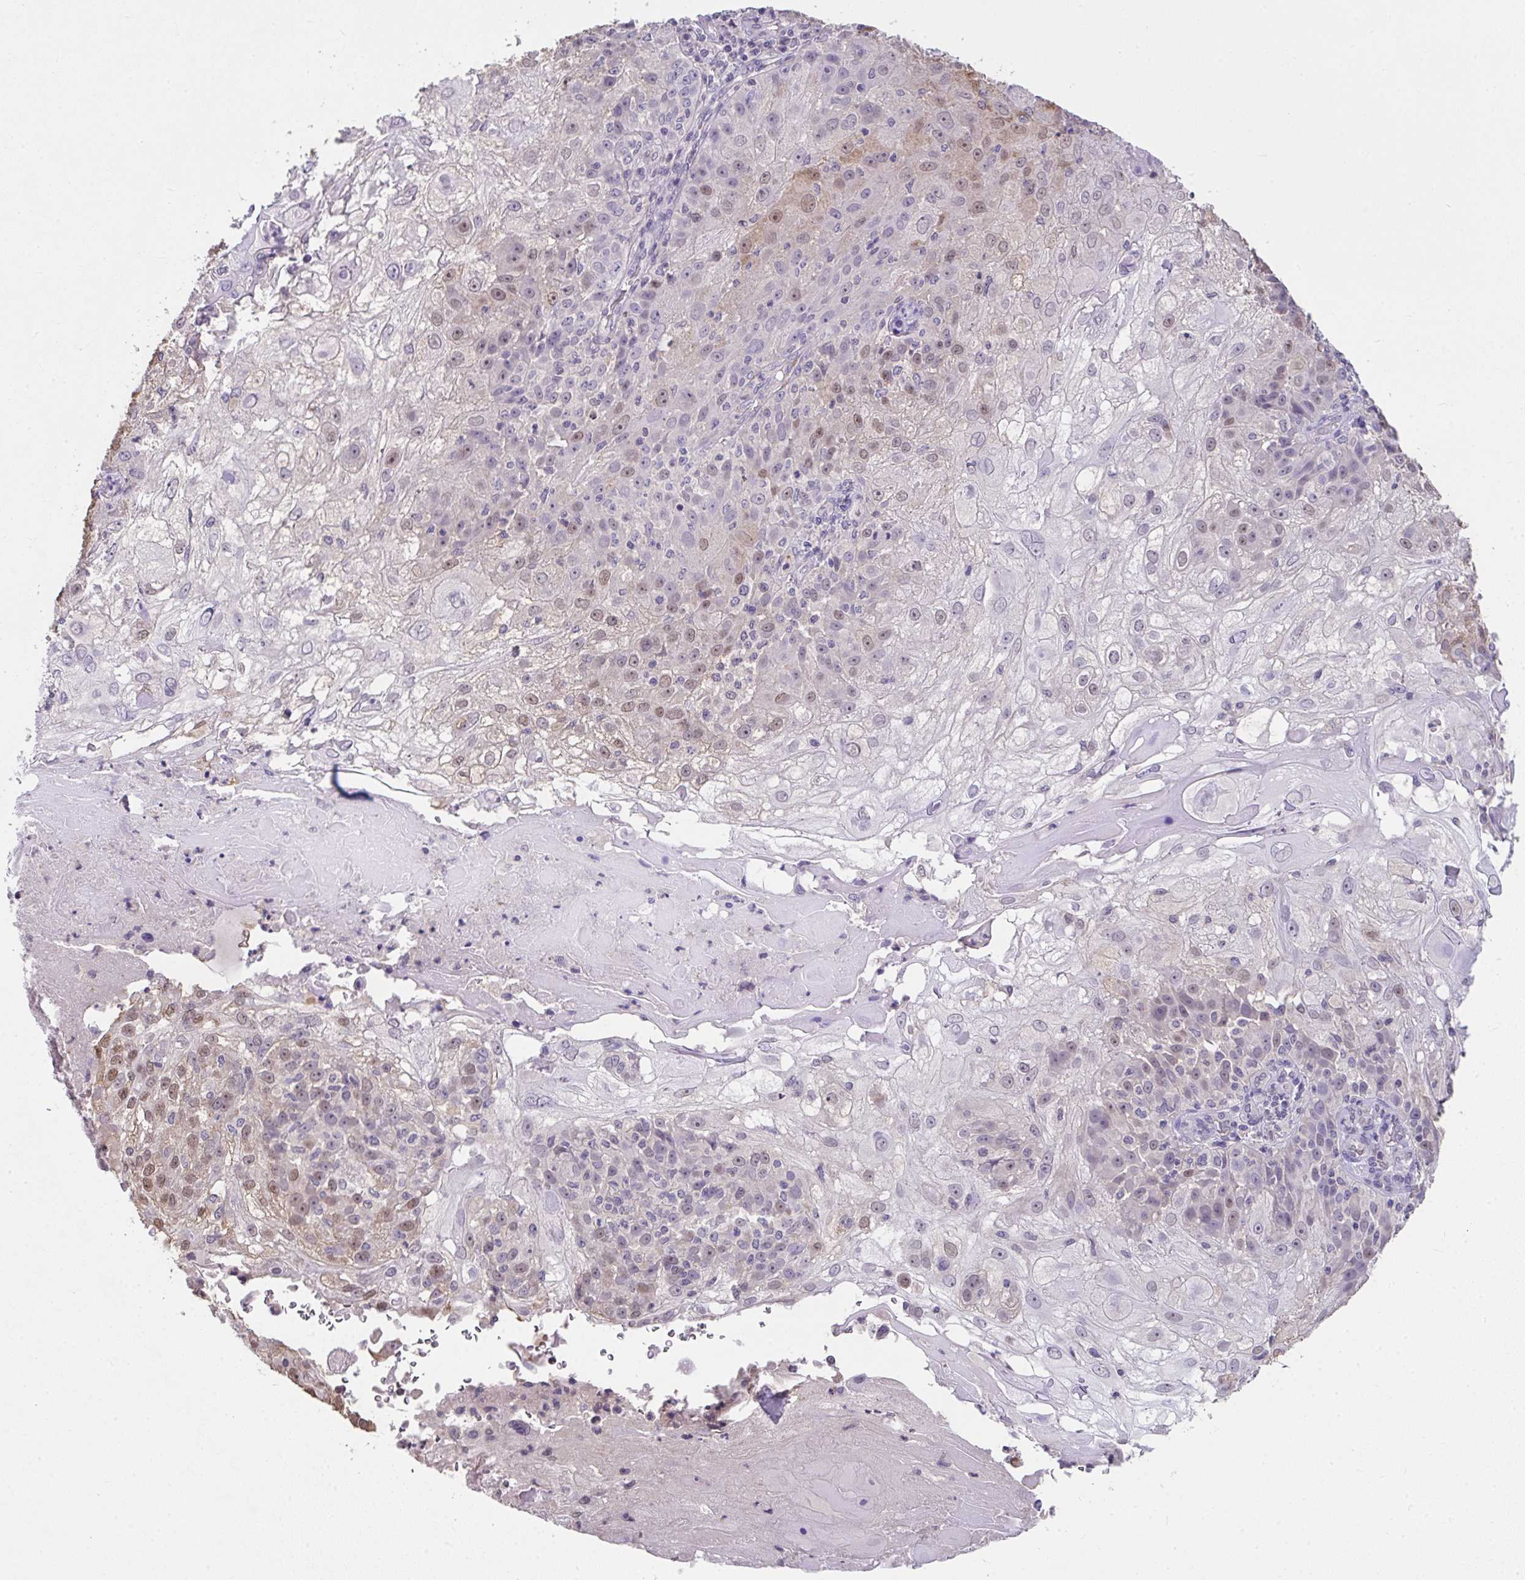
{"staining": {"intensity": "weak", "quantity": "25%-75%", "location": "nuclear"}, "tissue": "skin cancer", "cell_type": "Tumor cells", "image_type": "cancer", "snomed": [{"axis": "morphology", "description": "Normal tissue, NOS"}, {"axis": "morphology", "description": "Squamous cell carcinoma, NOS"}, {"axis": "topography", "description": "Skin"}], "caption": "A photomicrograph showing weak nuclear expression in about 25%-75% of tumor cells in skin cancer, as visualized by brown immunohistochemical staining.", "gene": "GLTPD2", "patient": {"sex": "female", "age": 83}}